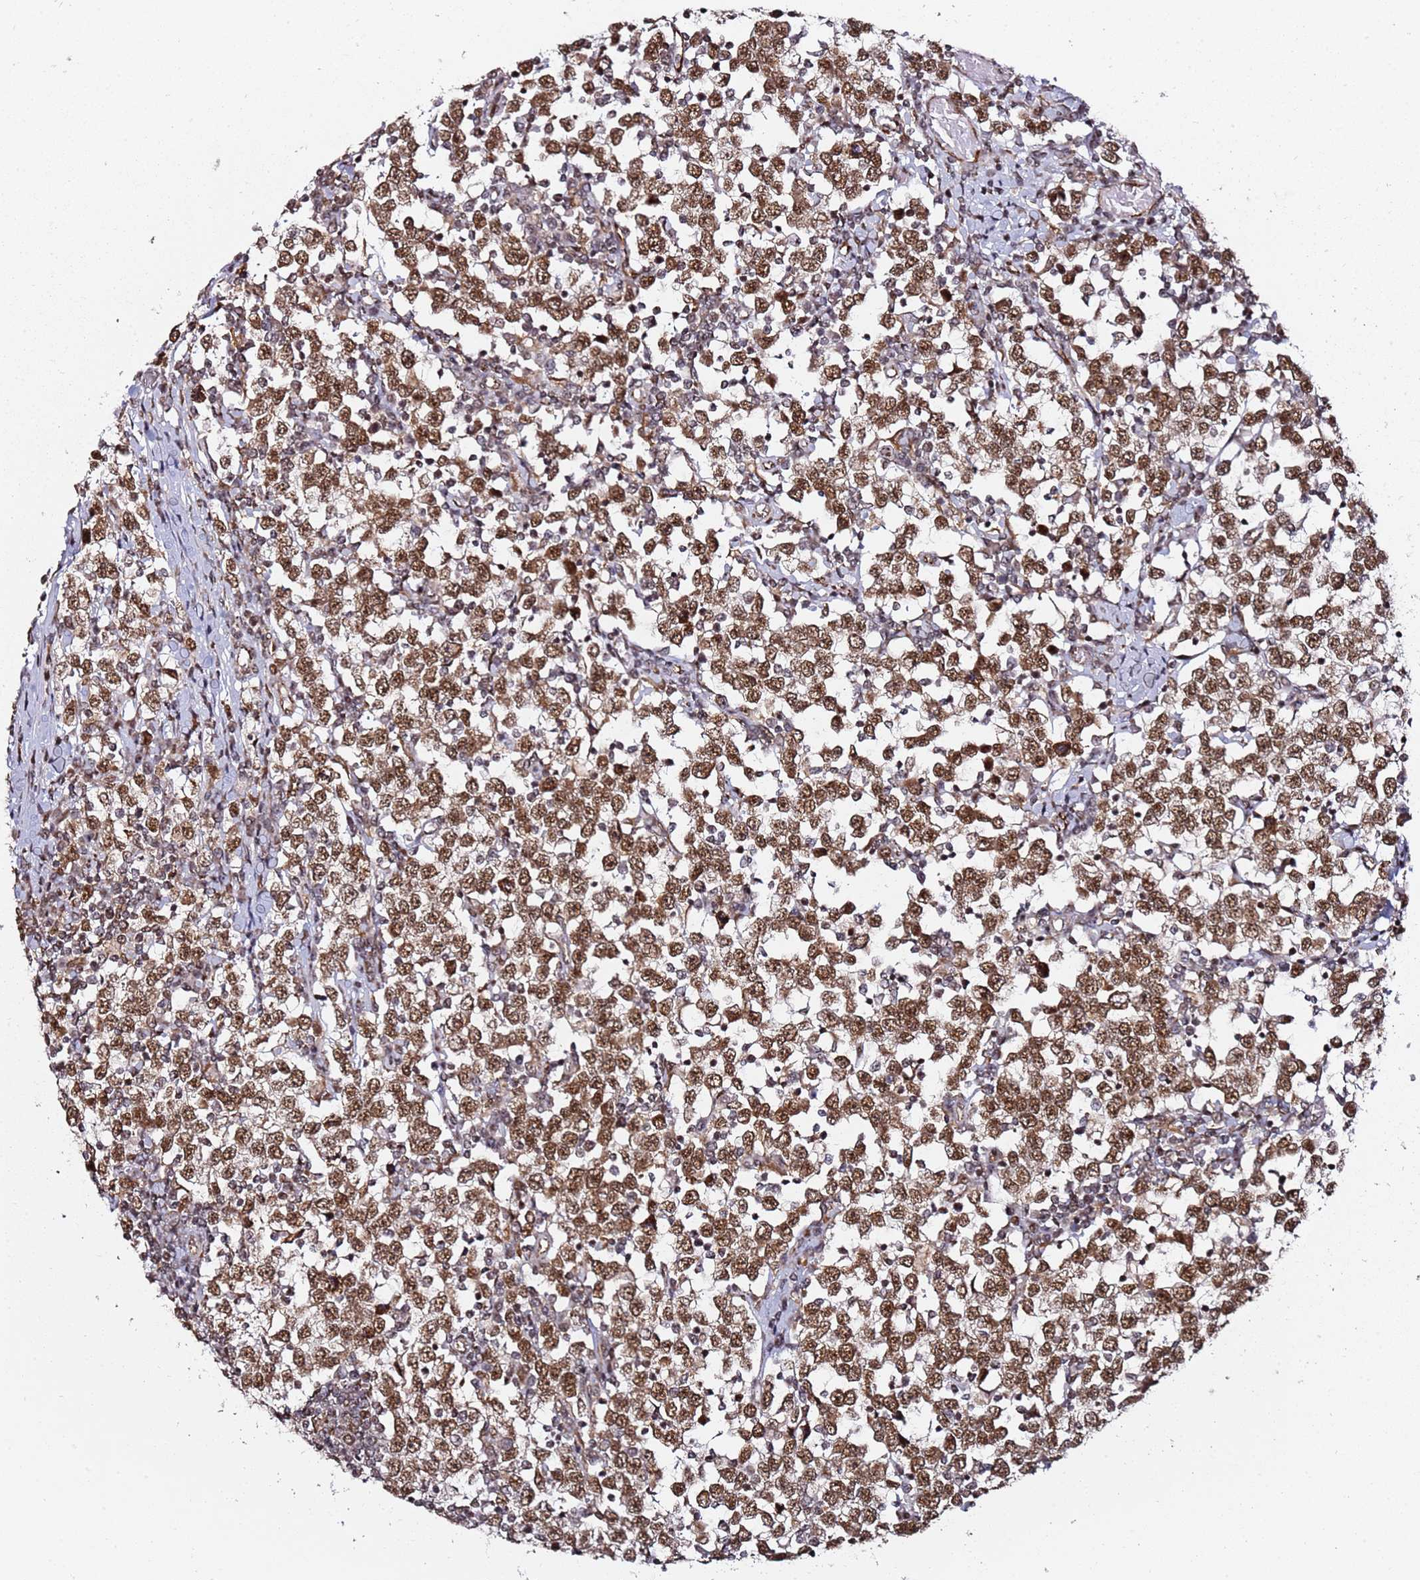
{"staining": {"intensity": "moderate", "quantity": ">75%", "location": "cytoplasmic/membranous,nuclear"}, "tissue": "testis cancer", "cell_type": "Tumor cells", "image_type": "cancer", "snomed": [{"axis": "morphology", "description": "Seminoma, NOS"}, {"axis": "topography", "description": "Testis"}], "caption": "A brown stain highlights moderate cytoplasmic/membranous and nuclear staining of a protein in seminoma (testis) tumor cells. Ihc stains the protein in brown and the nuclei are stained blue.", "gene": "TP53AIP1", "patient": {"sex": "male", "age": 65}}